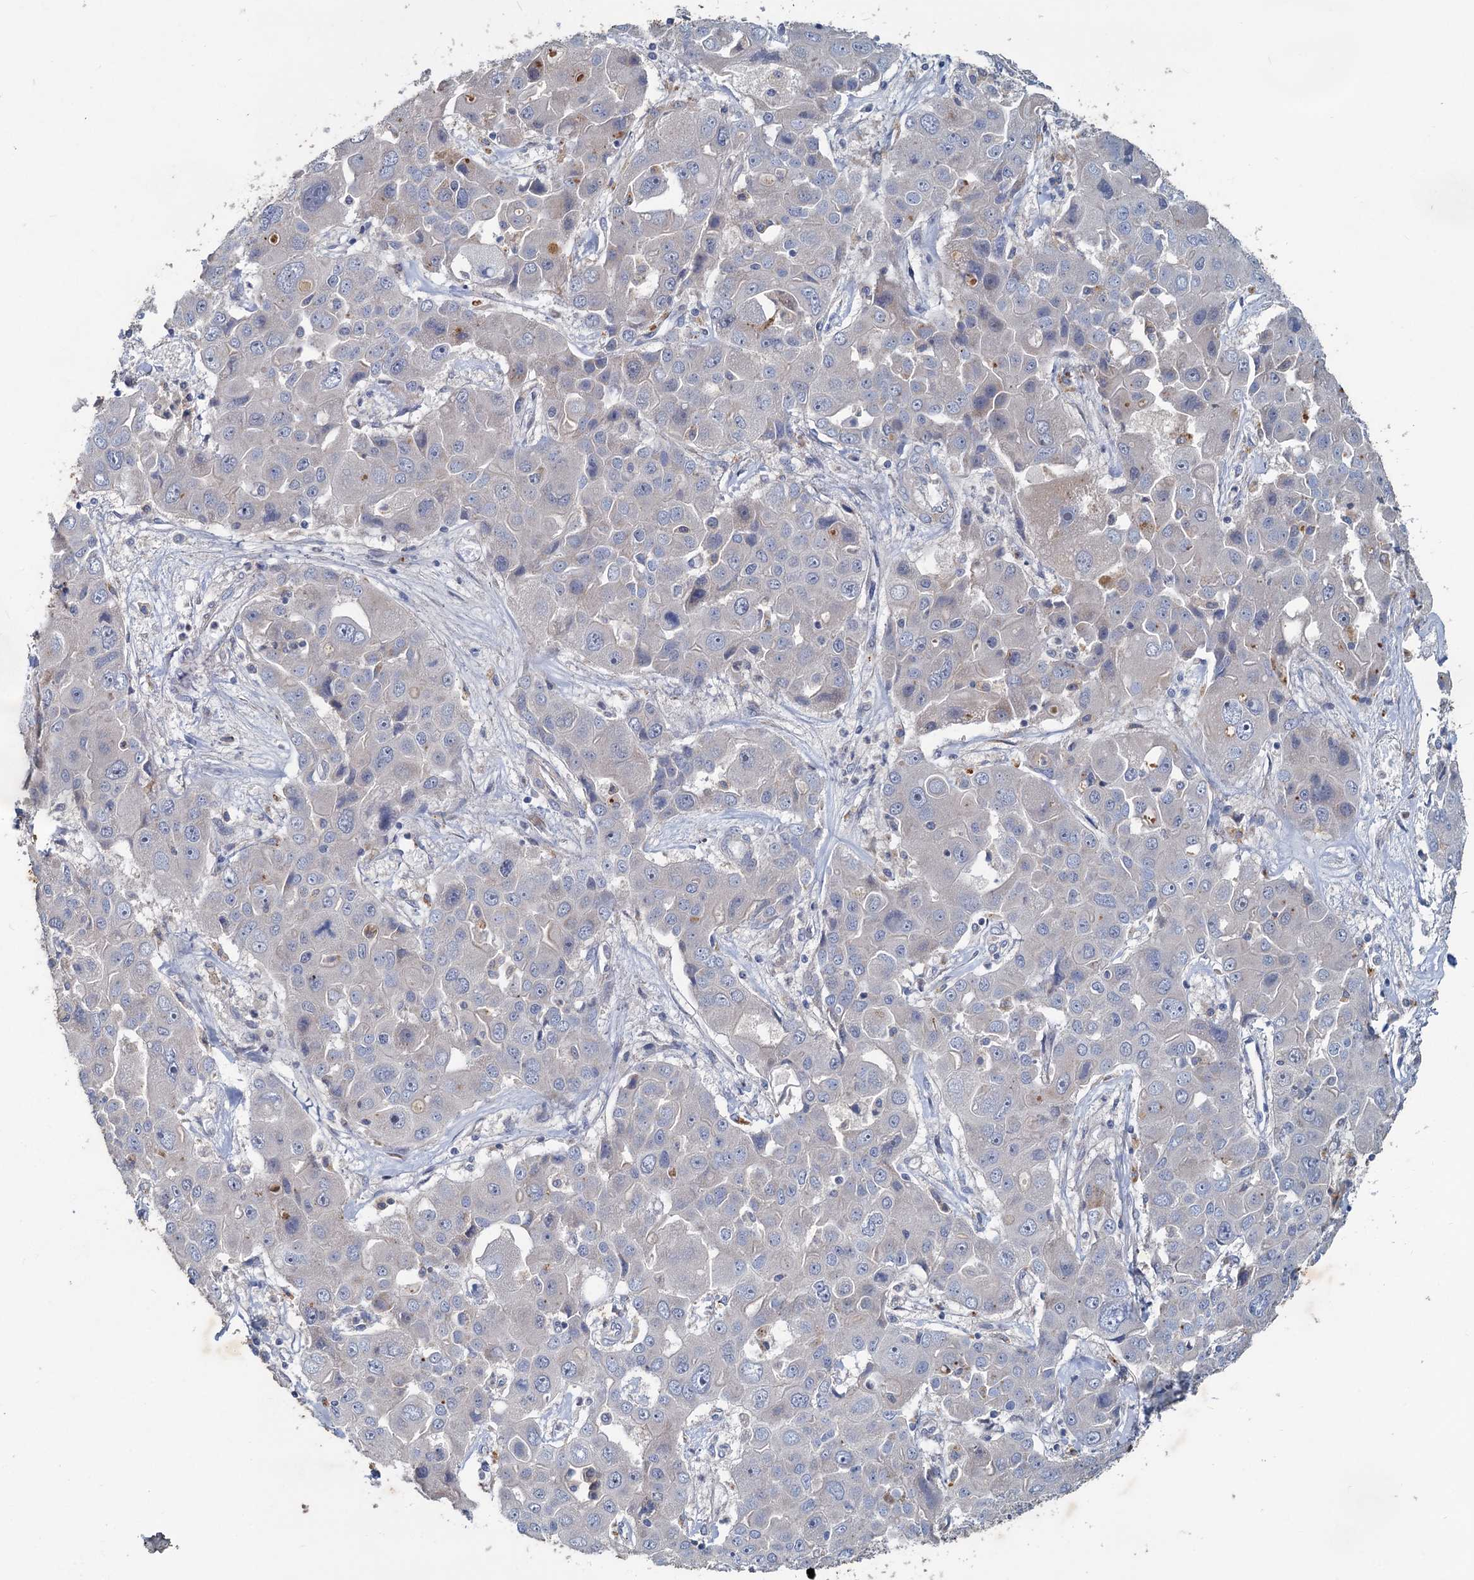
{"staining": {"intensity": "negative", "quantity": "none", "location": "none"}, "tissue": "liver cancer", "cell_type": "Tumor cells", "image_type": "cancer", "snomed": [{"axis": "morphology", "description": "Cholangiocarcinoma"}, {"axis": "topography", "description": "Liver"}], "caption": "Tumor cells show no significant positivity in liver cancer (cholangiocarcinoma). (DAB (3,3'-diaminobenzidine) IHC, high magnification).", "gene": "SLC2A7", "patient": {"sex": "male", "age": 67}}